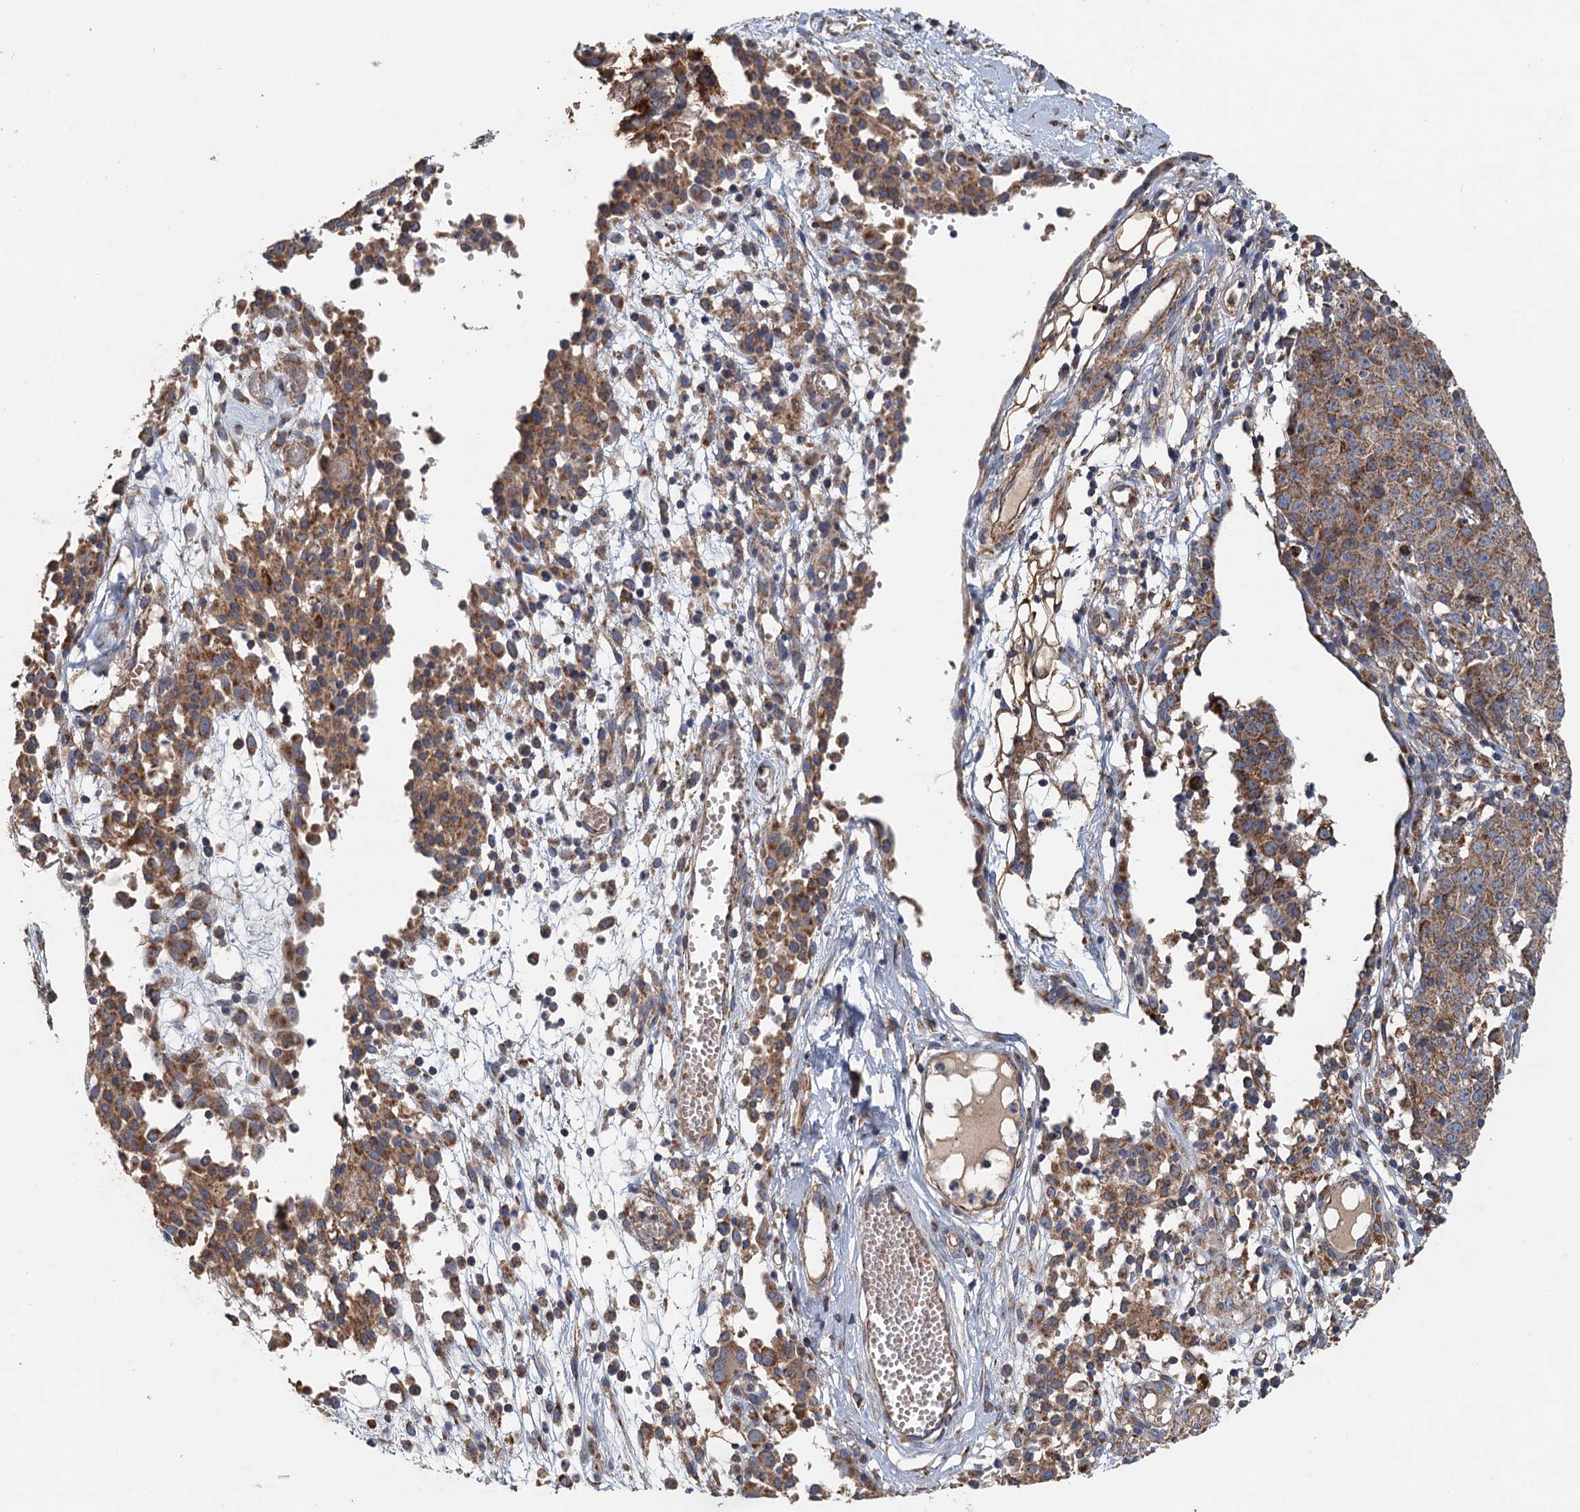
{"staining": {"intensity": "moderate", "quantity": ">75%", "location": "cytoplasmic/membranous"}, "tissue": "ovarian cancer", "cell_type": "Tumor cells", "image_type": "cancer", "snomed": [{"axis": "morphology", "description": "Carcinoma, endometroid"}, {"axis": "topography", "description": "Ovary"}], "caption": "Protein staining of endometroid carcinoma (ovarian) tissue exhibits moderate cytoplasmic/membranous staining in approximately >75% of tumor cells. The staining was performed using DAB, with brown indicating positive protein expression. Nuclei are stained blue with hematoxylin.", "gene": "BCS1L", "patient": {"sex": "female", "age": 42}}